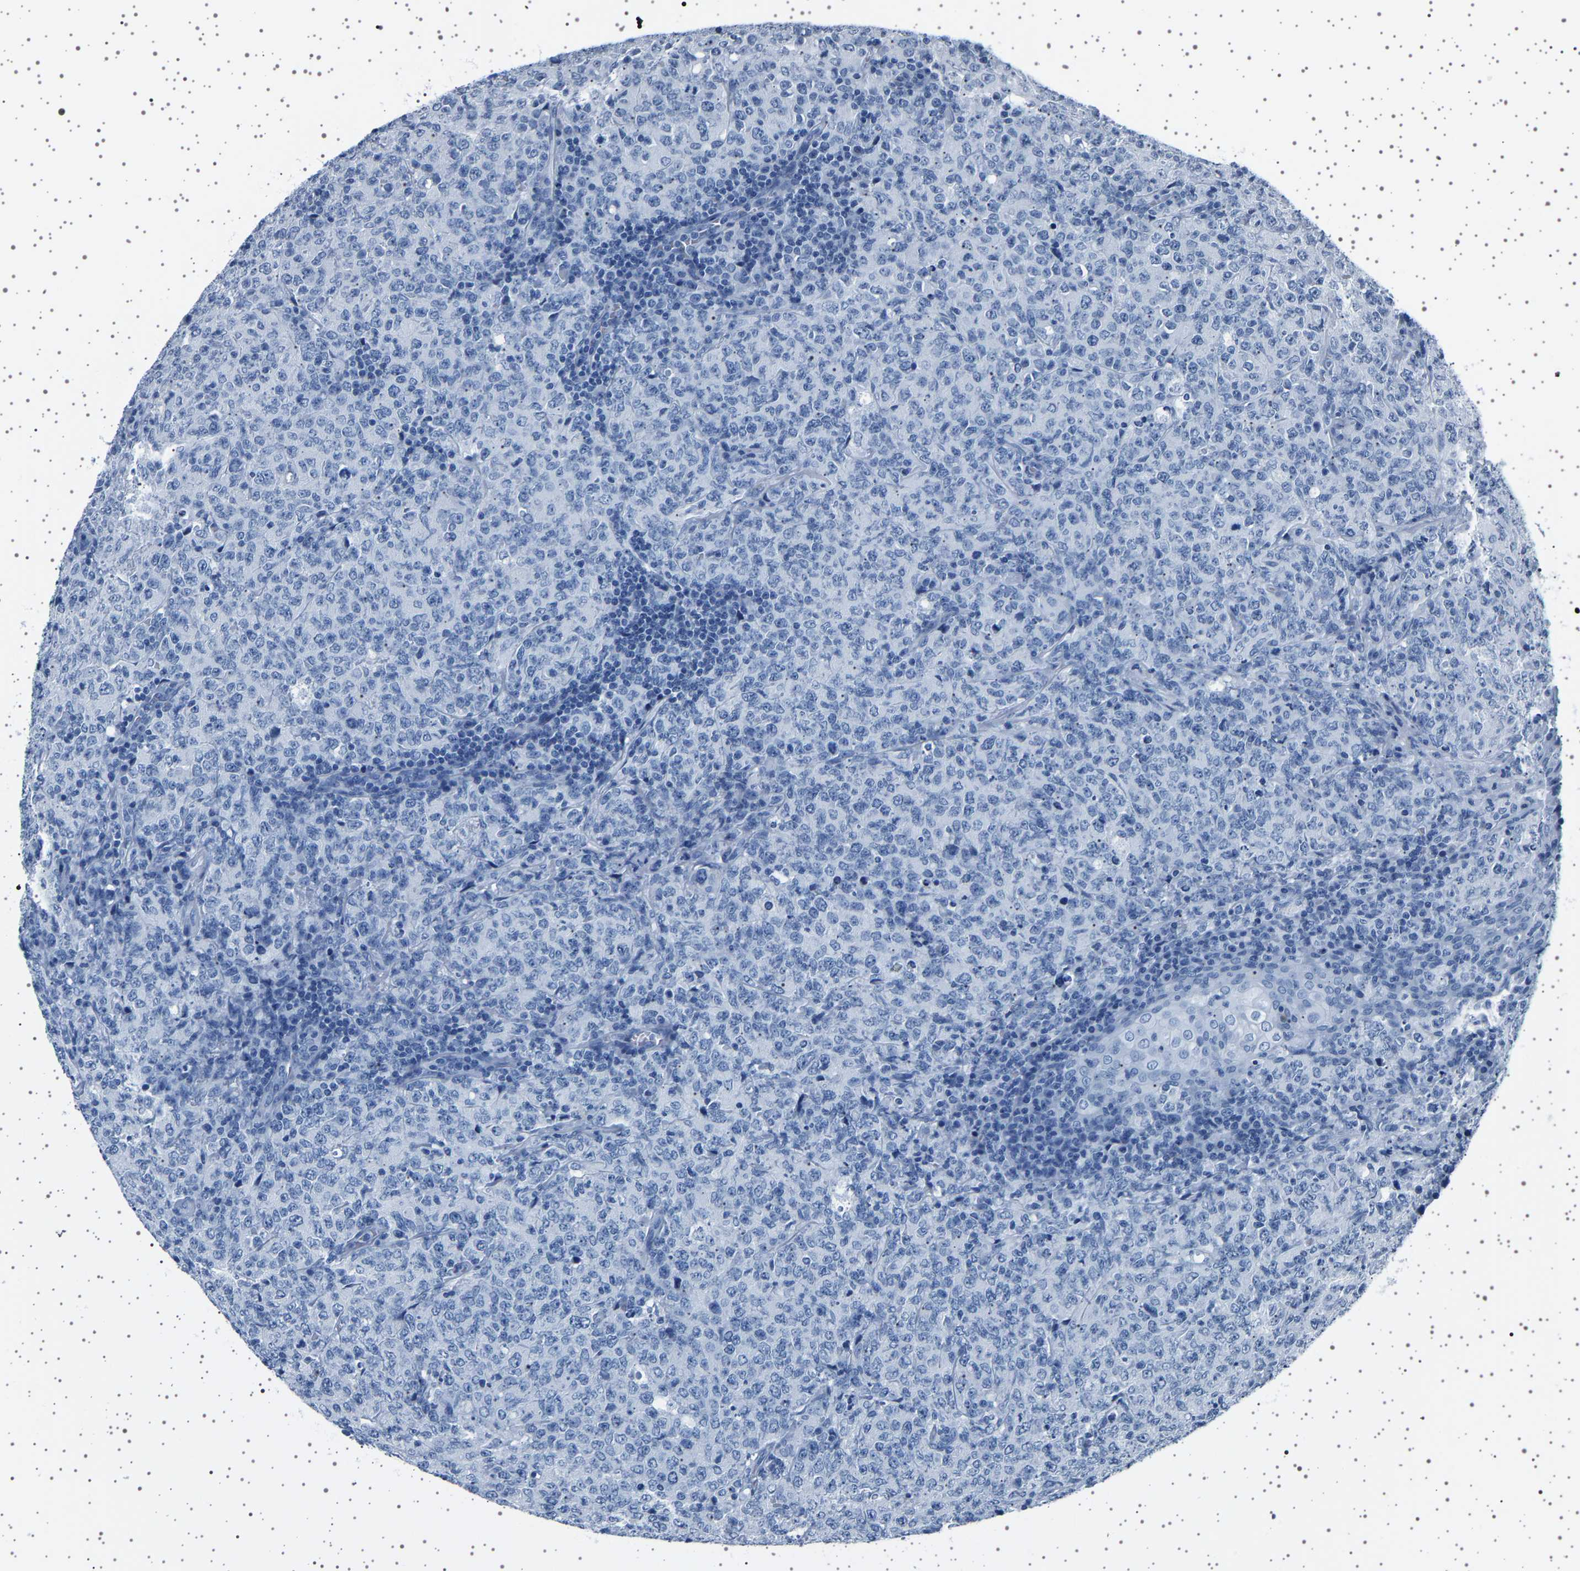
{"staining": {"intensity": "negative", "quantity": "none", "location": "none"}, "tissue": "lymphoma", "cell_type": "Tumor cells", "image_type": "cancer", "snomed": [{"axis": "morphology", "description": "Malignant lymphoma, non-Hodgkin's type, High grade"}, {"axis": "topography", "description": "Tonsil"}], "caption": "Tumor cells show no significant staining in lymphoma.", "gene": "TFF3", "patient": {"sex": "female", "age": 36}}